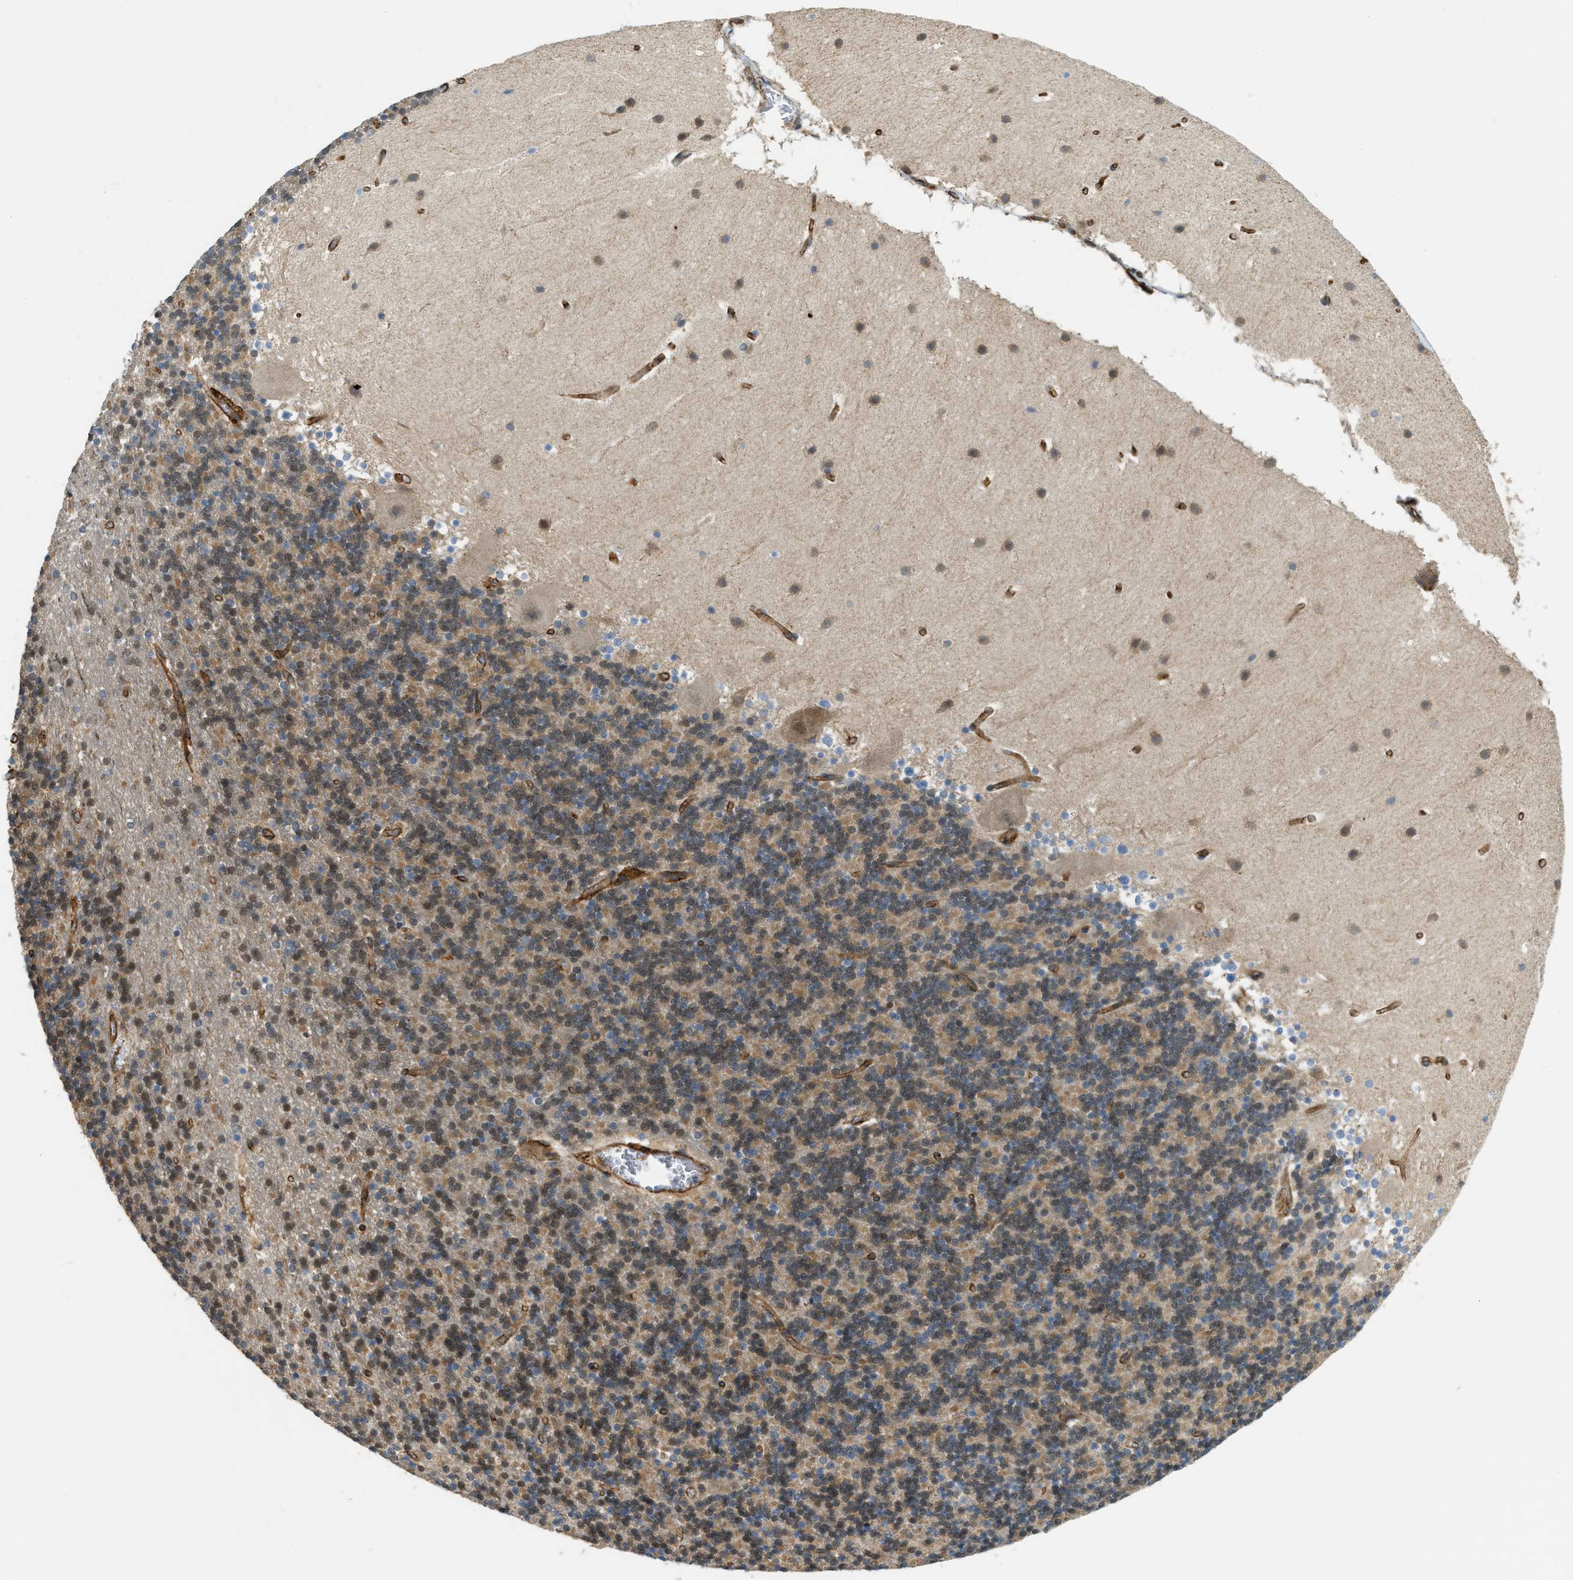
{"staining": {"intensity": "moderate", "quantity": "25%-75%", "location": "cytoplasmic/membranous,nuclear"}, "tissue": "cerebellum", "cell_type": "Cells in granular layer", "image_type": "normal", "snomed": [{"axis": "morphology", "description": "Normal tissue, NOS"}, {"axis": "topography", "description": "Cerebellum"}], "caption": "Immunohistochemistry of unremarkable human cerebellum displays medium levels of moderate cytoplasmic/membranous,nuclear positivity in approximately 25%-75% of cells in granular layer. The protein of interest is shown in brown color, while the nuclei are stained blue.", "gene": "BAG4", "patient": {"sex": "male", "age": 45}}